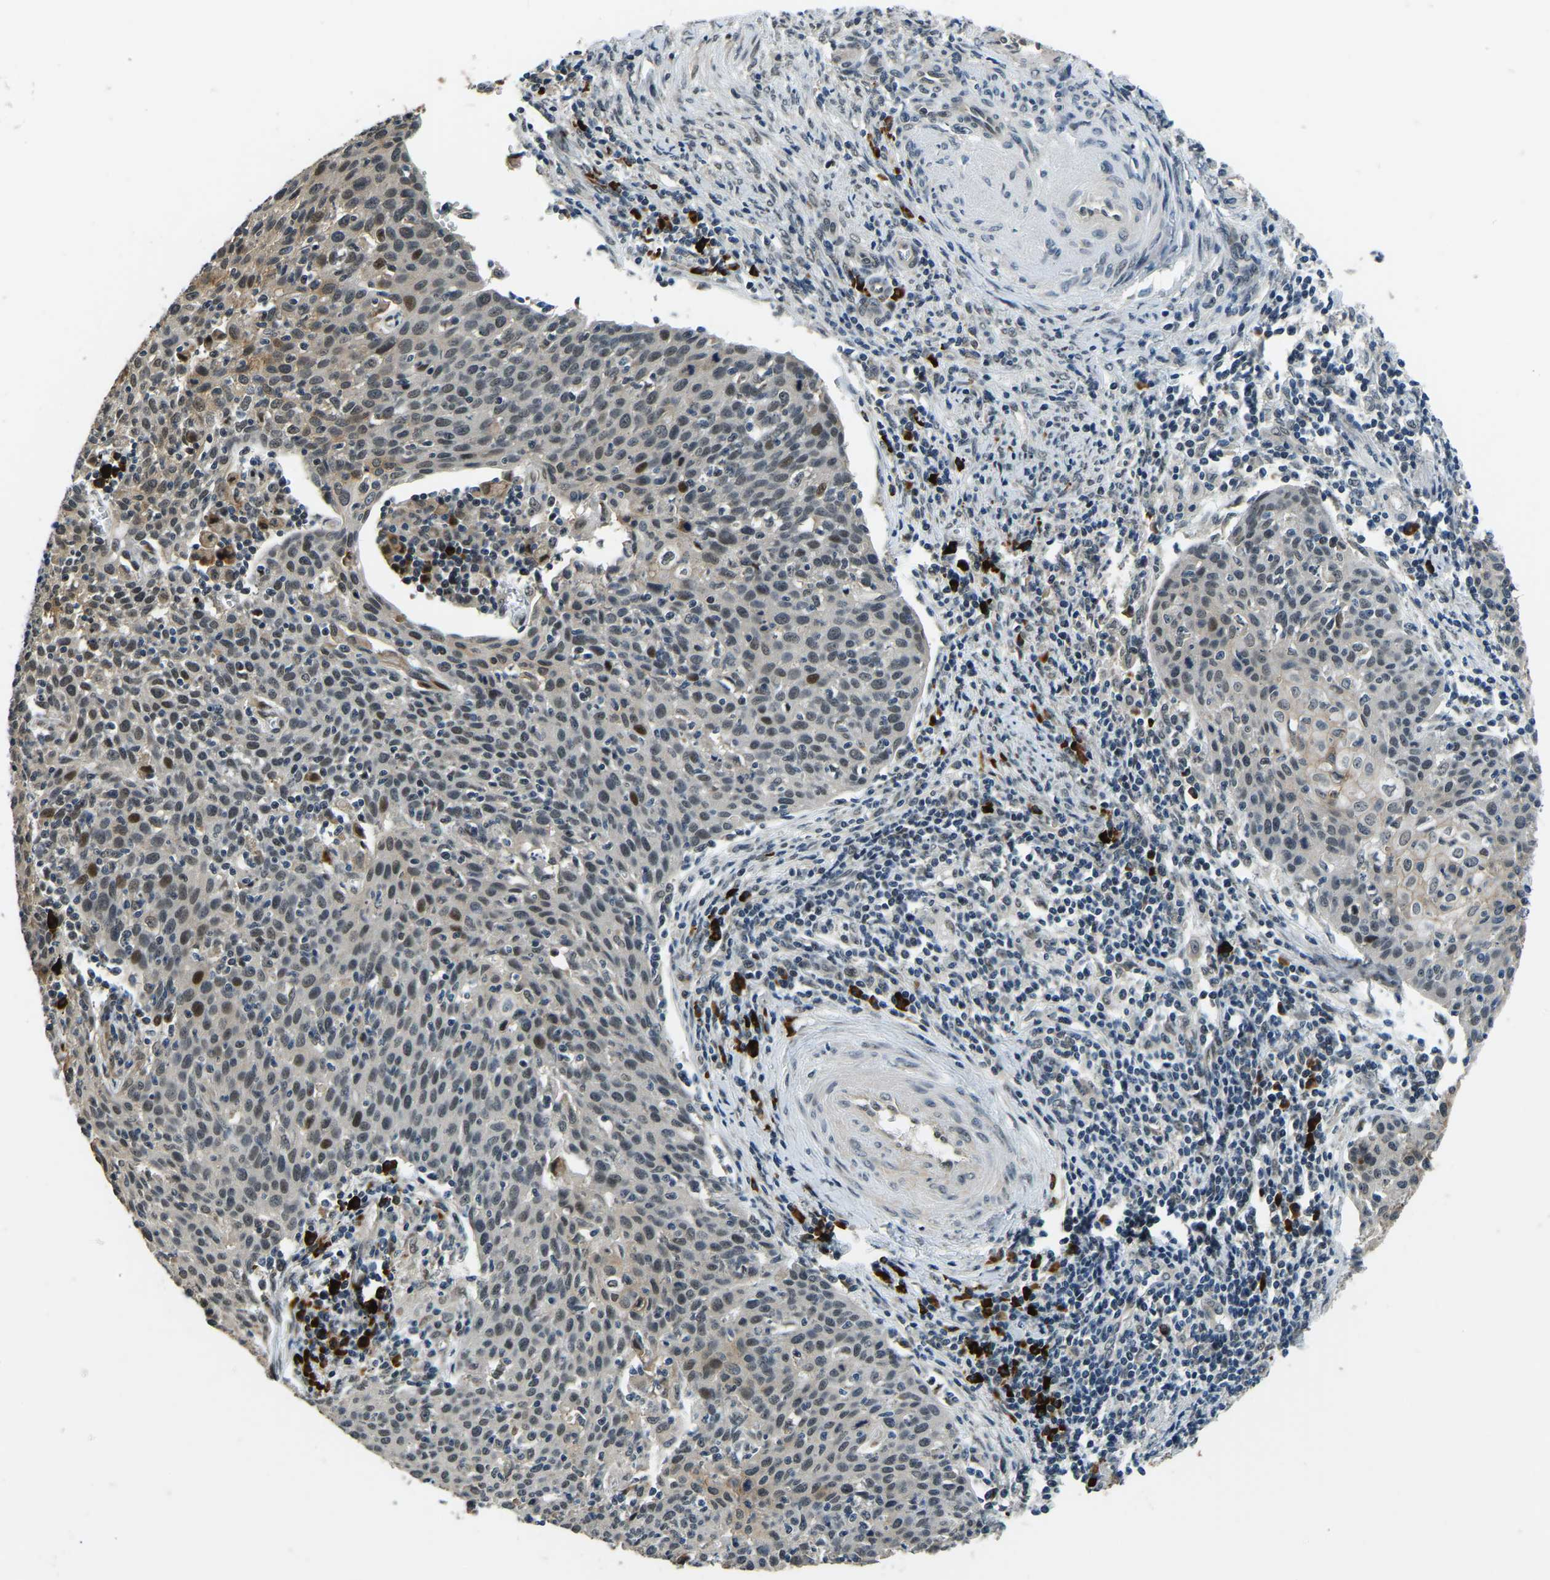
{"staining": {"intensity": "strong", "quantity": "<25%", "location": "nuclear"}, "tissue": "cervical cancer", "cell_type": "Tumor cells", "image_type": "cancer", "snomed": [{"axis": "morphology", "description": "Squamous cell carcinoma, NOS"}, {"axis": "topography", "description": "Cervix"}], "caption": "Tumor cells reveal medium levels of strong nuclear staining in approximately <25% of cells in human cervical squamous cell carcinoma.", "gene": "ING2", "patient": {"sex": "female", "age": 38}}